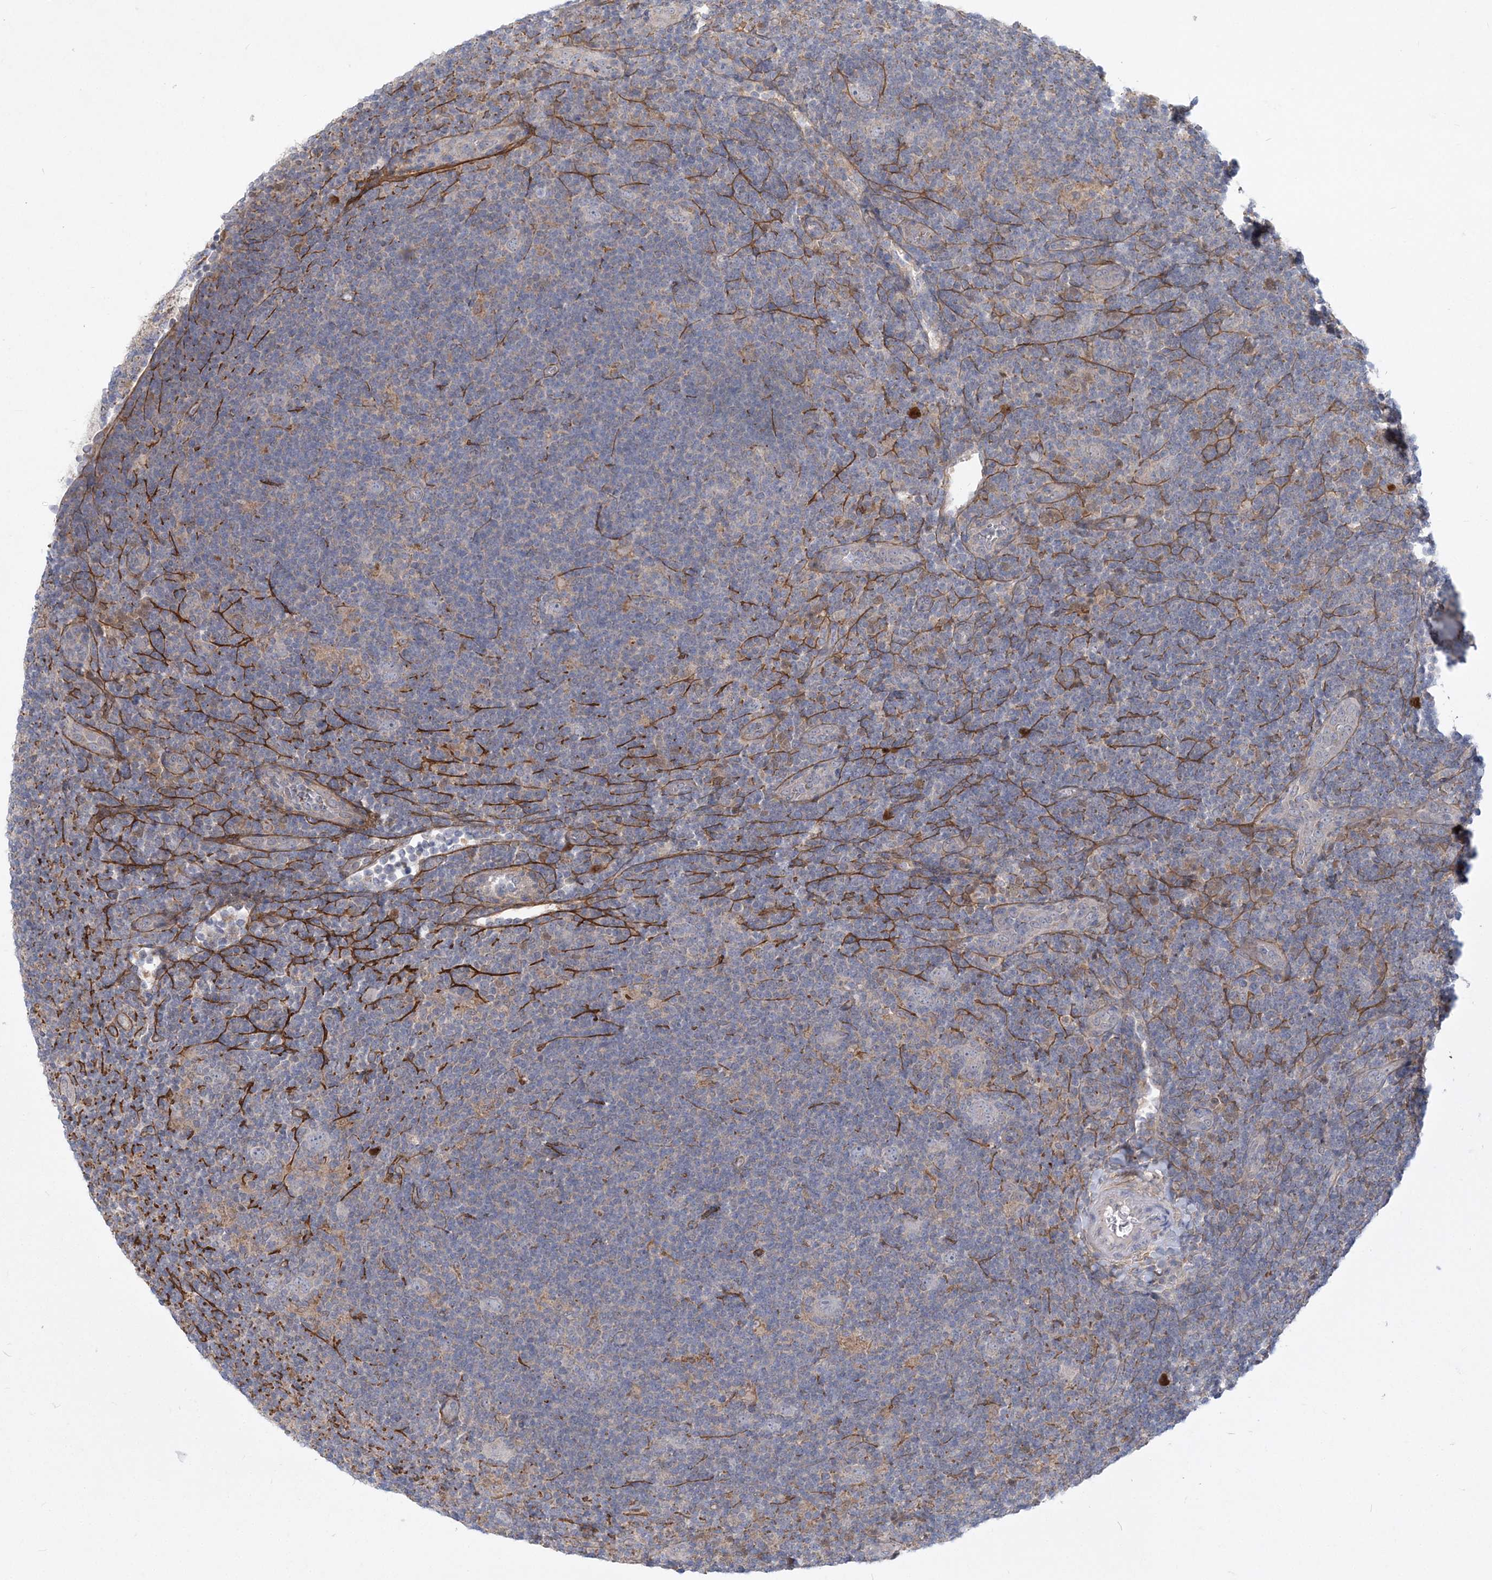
{"staining": {"intensity": "negative", "quantity": "none", "location": "none"}, "tissue": "lymphoma", "cell_type": "Tumor cells", "image_type": "cancer", "snomed": [{"axis": "morphology", "description": "Hodgkin's disease, NOS"}, {"axis": "topography", "description": "Lymph node"}], "caption": "Tumor cells are negative for brown protein staining in Hodgkin's disease.", "gene": "GMPPA", "patient": {"sex": "female", "age": 57}}